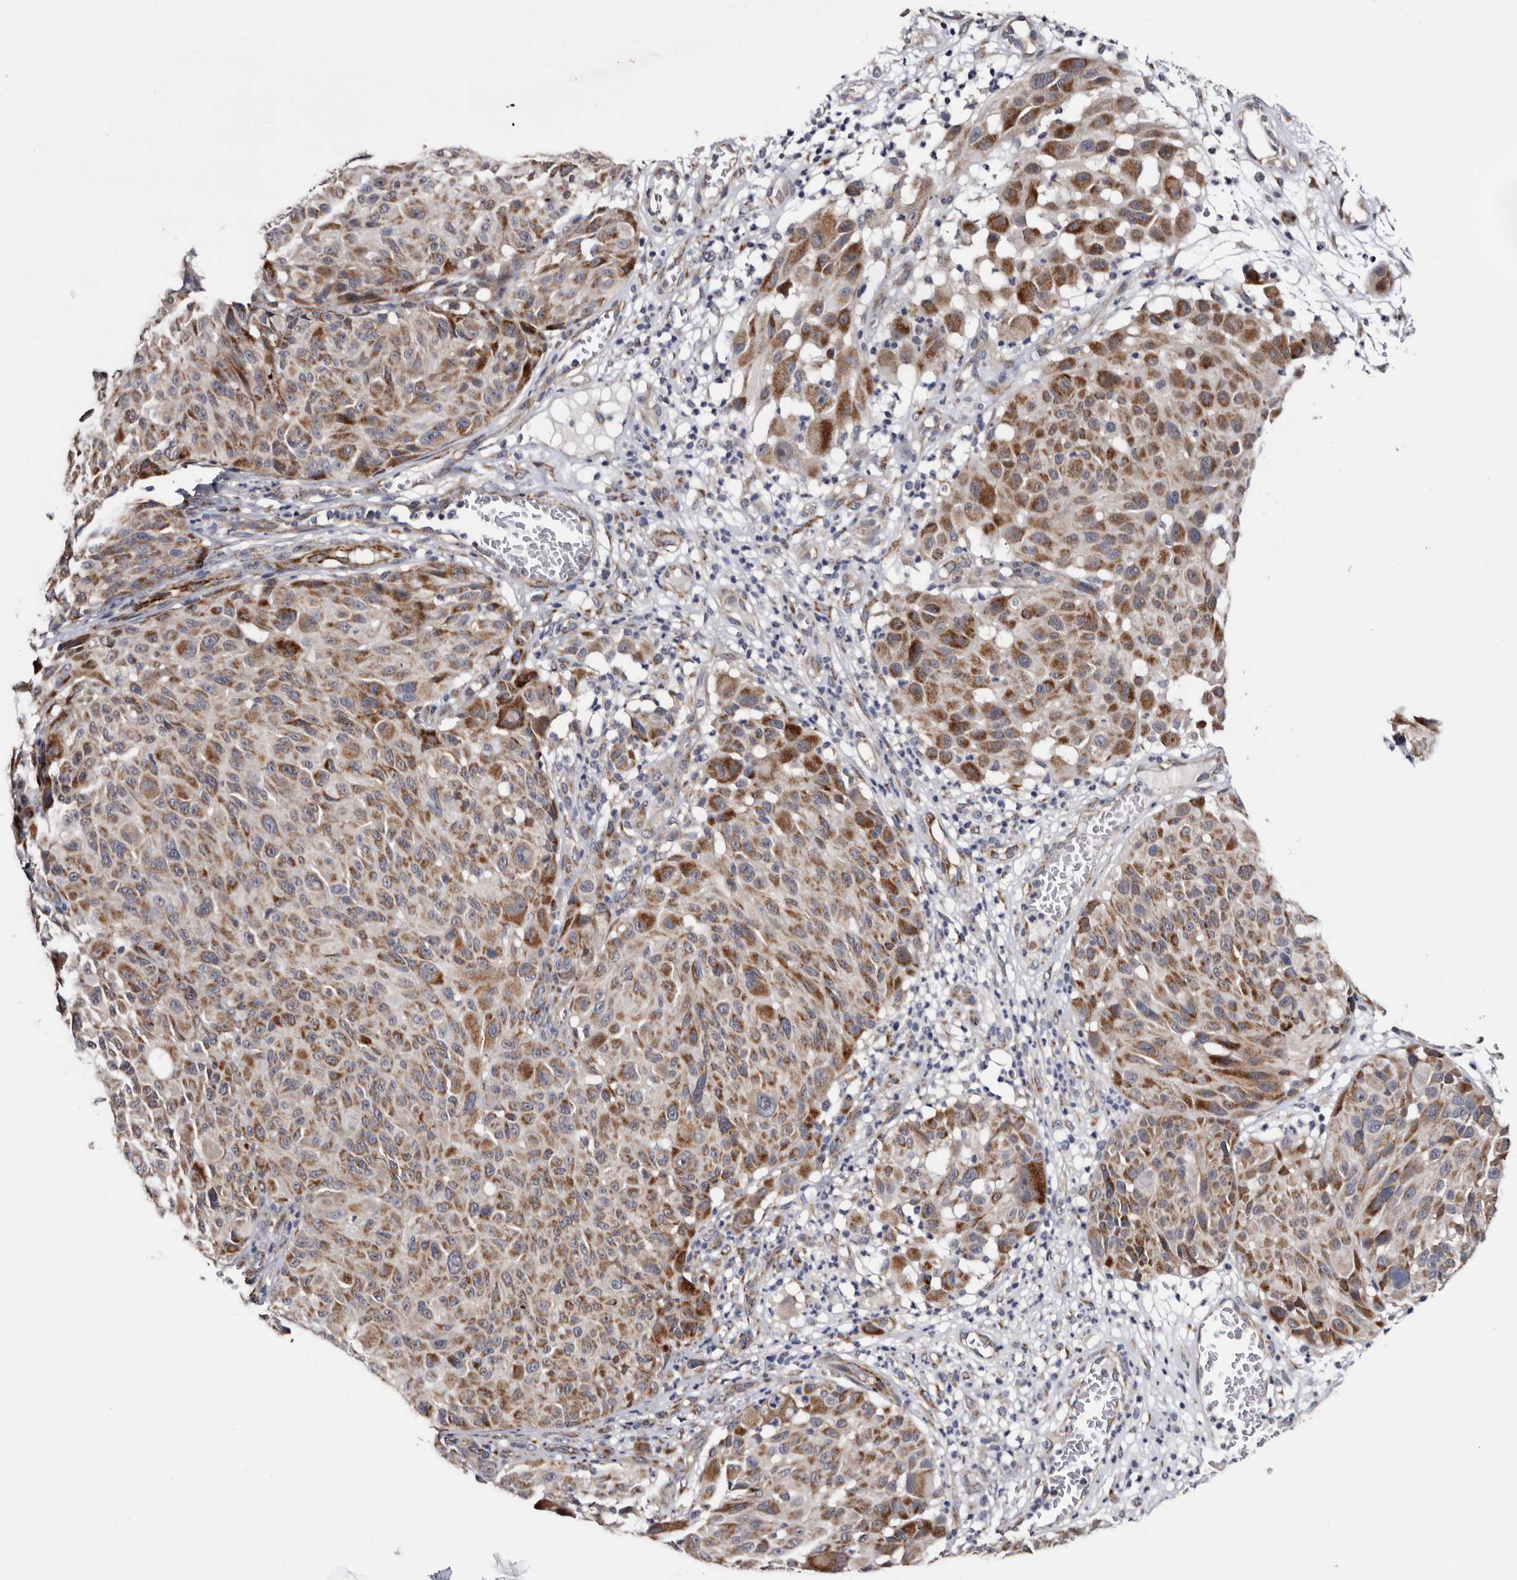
{"staining": {"intensity": "moderate", "quantity": ">75%", "location": "cytoplasmic/membranous"}, "tissue": "melanoma", "cell_type": "Tumor cells", "image_type": "cancer", "snomed": [{"axis": "morphology", "description": "Malignant melanoma, NOS"}, {"axis": "topography", "description": "Skin"}], "caption": "This micrograph reveals immunohistochemistry staining of melanoma, with medium moderate cytoplasmic/membranous positivity in approximately >75% of tumor cells.", "gene": "ARMCX2", "patient": {"sex": "male", "age": 83}}